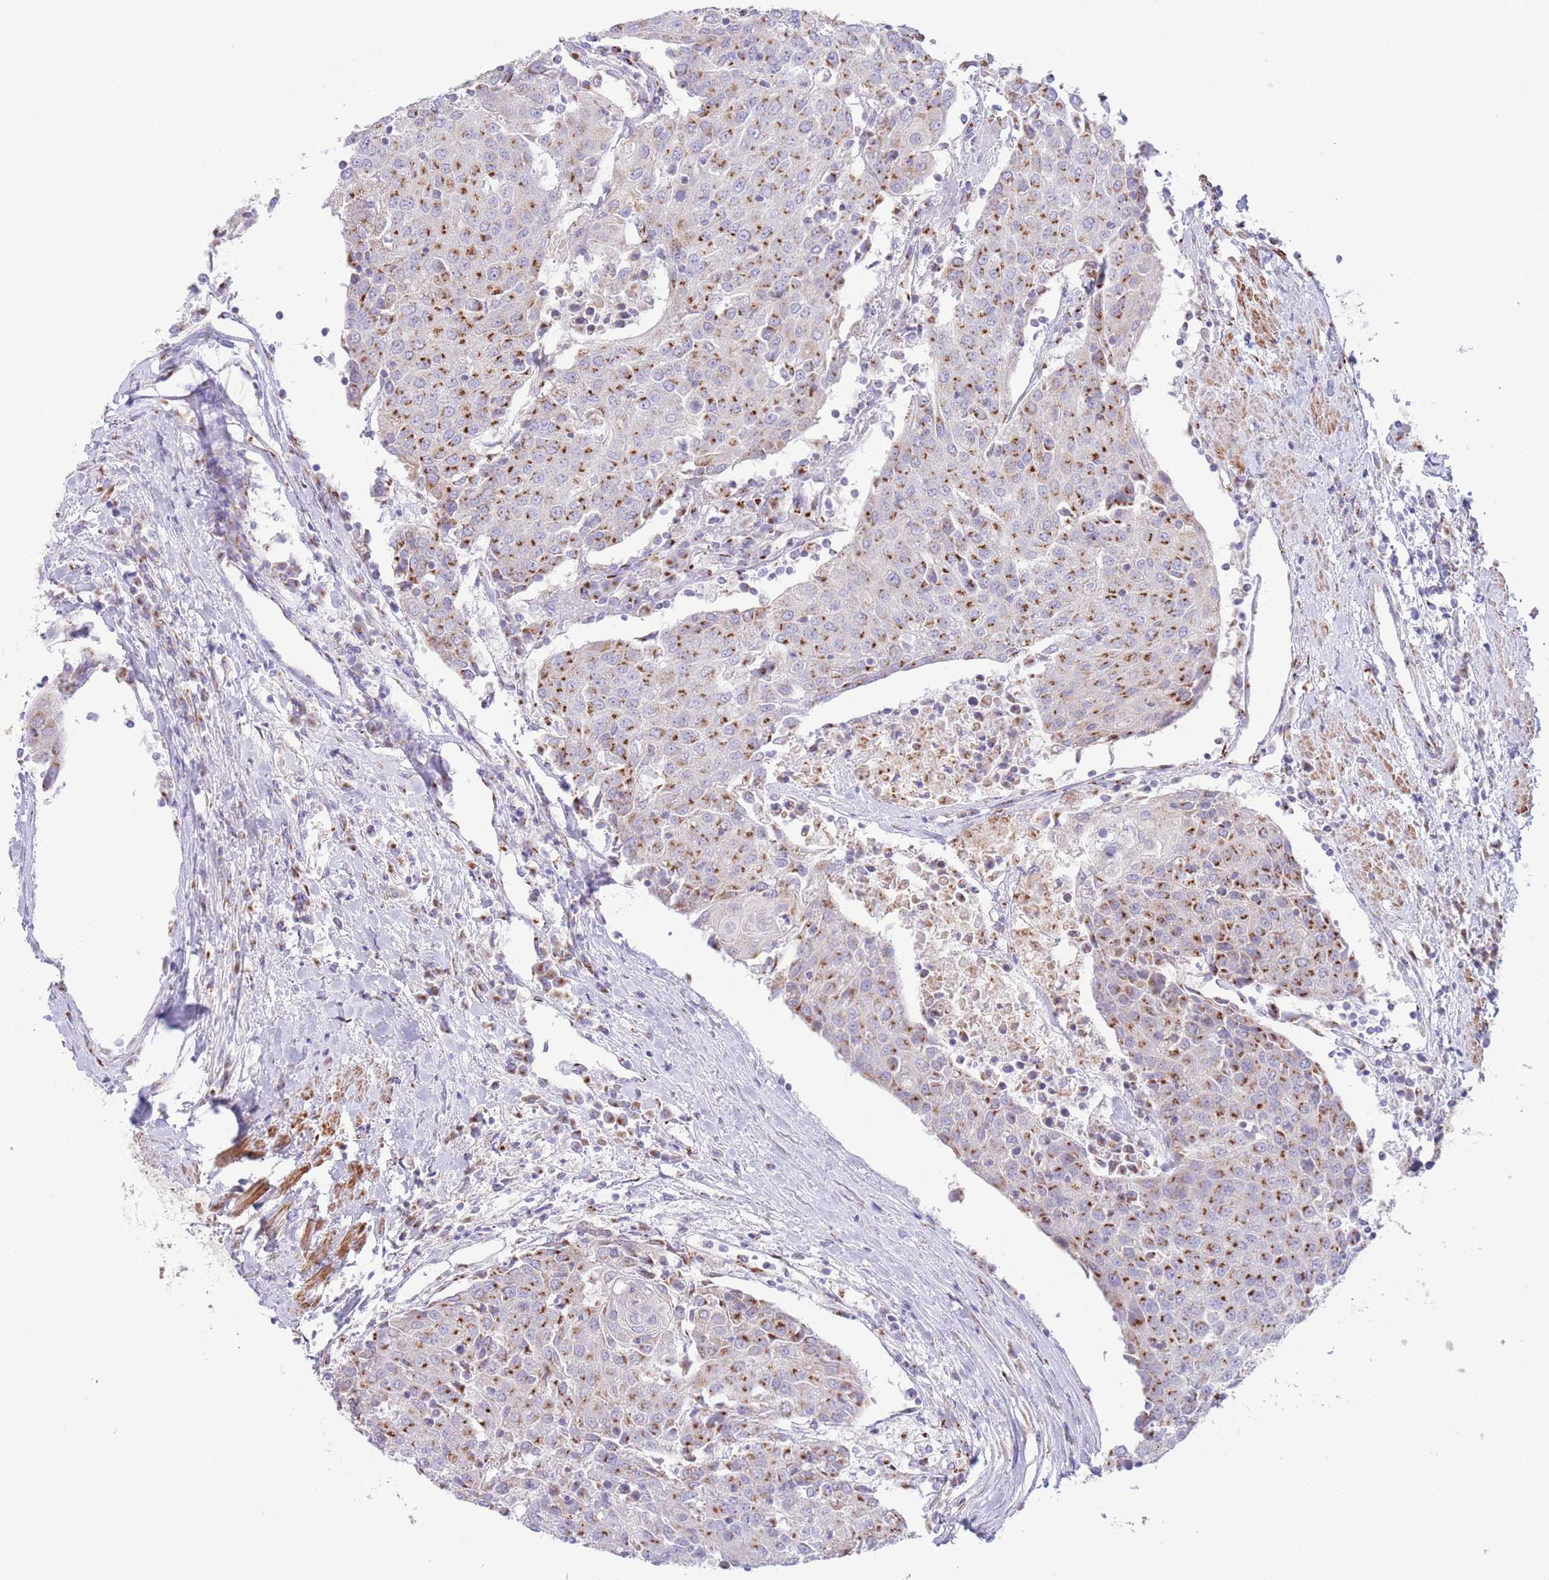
{"staining": {"intensity": "strong", "quantity": ">75%", "location": "cytoplasmic/membranous"}, "tissue": "urothelial cancer", "cell_type": "Tumor cells", "image_type": "cancer", "snomed": [{"axis": "morphology", "description": "Urothelial carcinoma, High grade"}, {"axis": "topography", "description": "Urinary bladder"}], "caption": "Immunohistochemical staining of high-grade urothelial carcinoma displays high levels of strong cytoplasmic/membranous protein positivity in about >75% of tumor cells. The staining was performed using DAB (3,3'-diaminobenzidine), with brown indicating positive protein expression. Nuclei are stained blue with hematoxylin.", "gene": "MPND", "patient": {"sex": "female", "age": 85}}